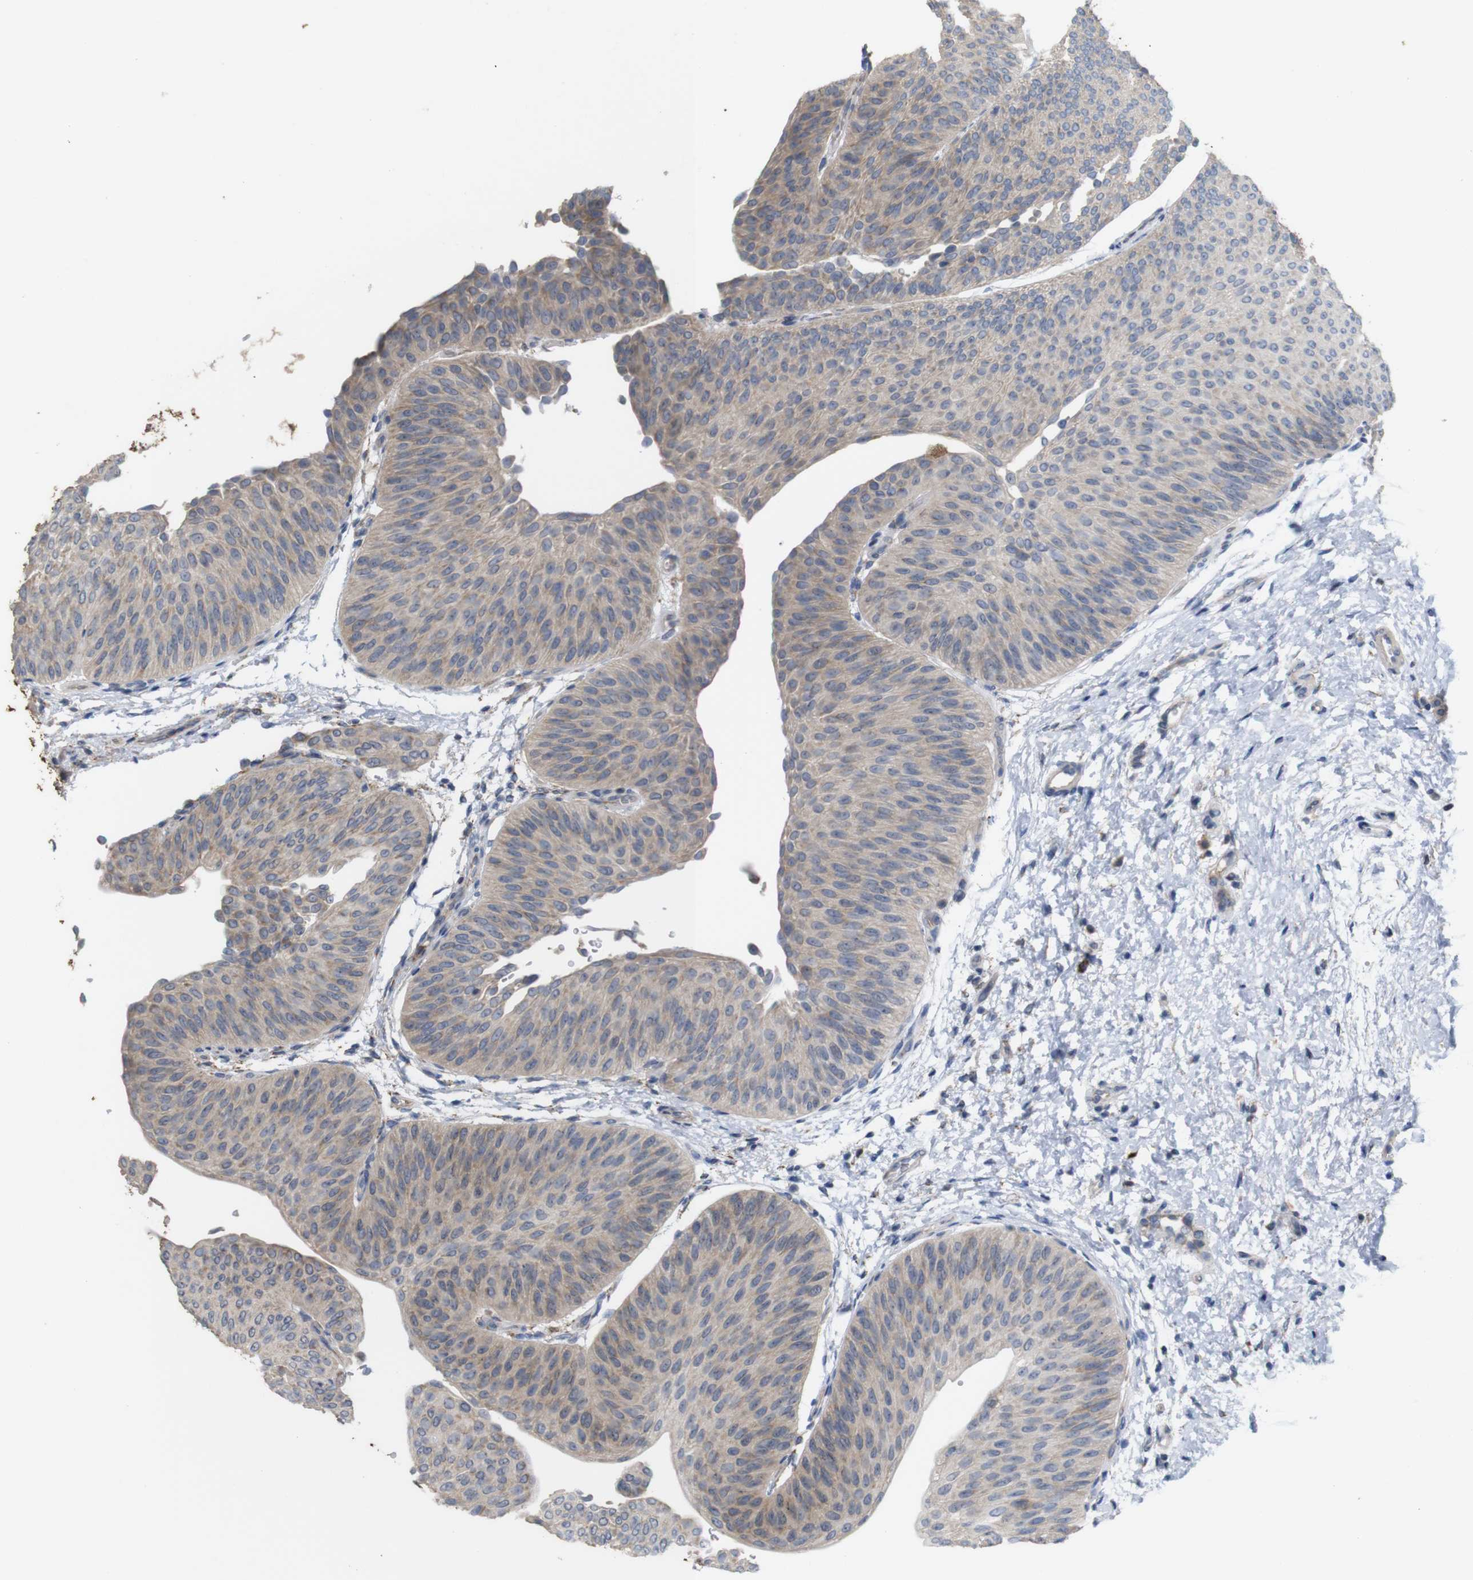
{"staining": {"intensity": "weak", "quantity": ">75%", "location": "cytoplasmic/membranous"}, "tissue": "urothelial cancer", "cell_type": "Tumor cells", "image_type": "cancer", "snomed": [{"axis": "morphology", "description": "Urothelial carcinoma, Low grade"}, {"axis": "topography", "description": "Urinary bladder"}], "caption": "Protein staining of urothelial cancer tissue demonstrates weak cytoplasmic/membranous expression in about >75% of tumor cells. (IHC, brightfield microscopy, high magnification).", "gene": "PTPRR", "patient": {"sex": "female", "age": 60}}